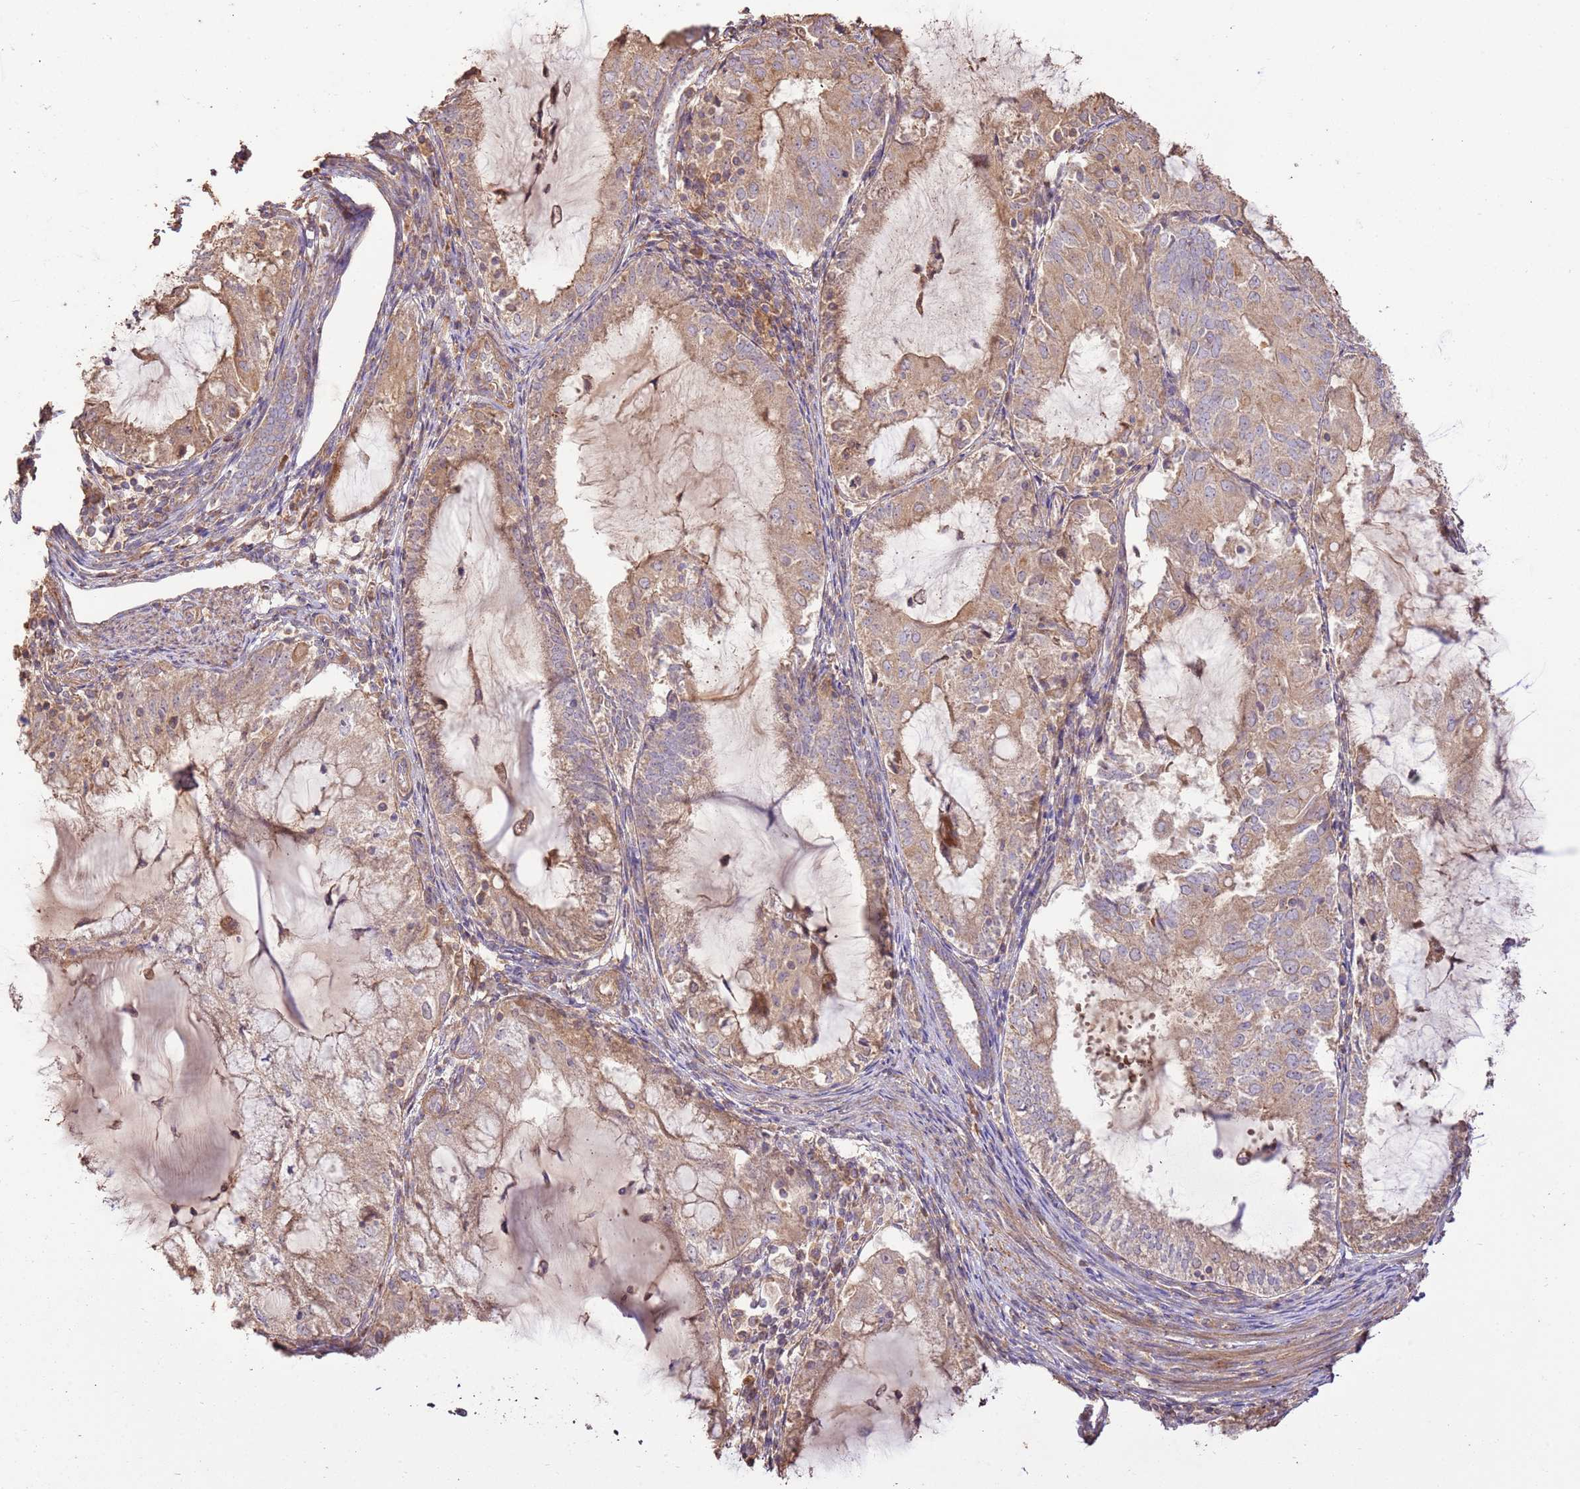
{"staining": {"intensity": "weak", "quantity": ">75%", "location": "cytoplasmic/membranous"}, "tissue": "endometrial cancer", "cell_type": "Tumor cells", "image_type": "cancer", "snomed": [{"axis": "morphology", "description": "Adenocarcinoma, NOS"}, {"axis": "topography", "description": "Endometrium"}], "caption": "Human endometrial cancer stained for a protein (brown) shows weak cytoplasmic/membranous positive staining in approximately >75% of tumor cells.", "gene": "CEP55", "patient": {"sex": "female", "age": 81}}